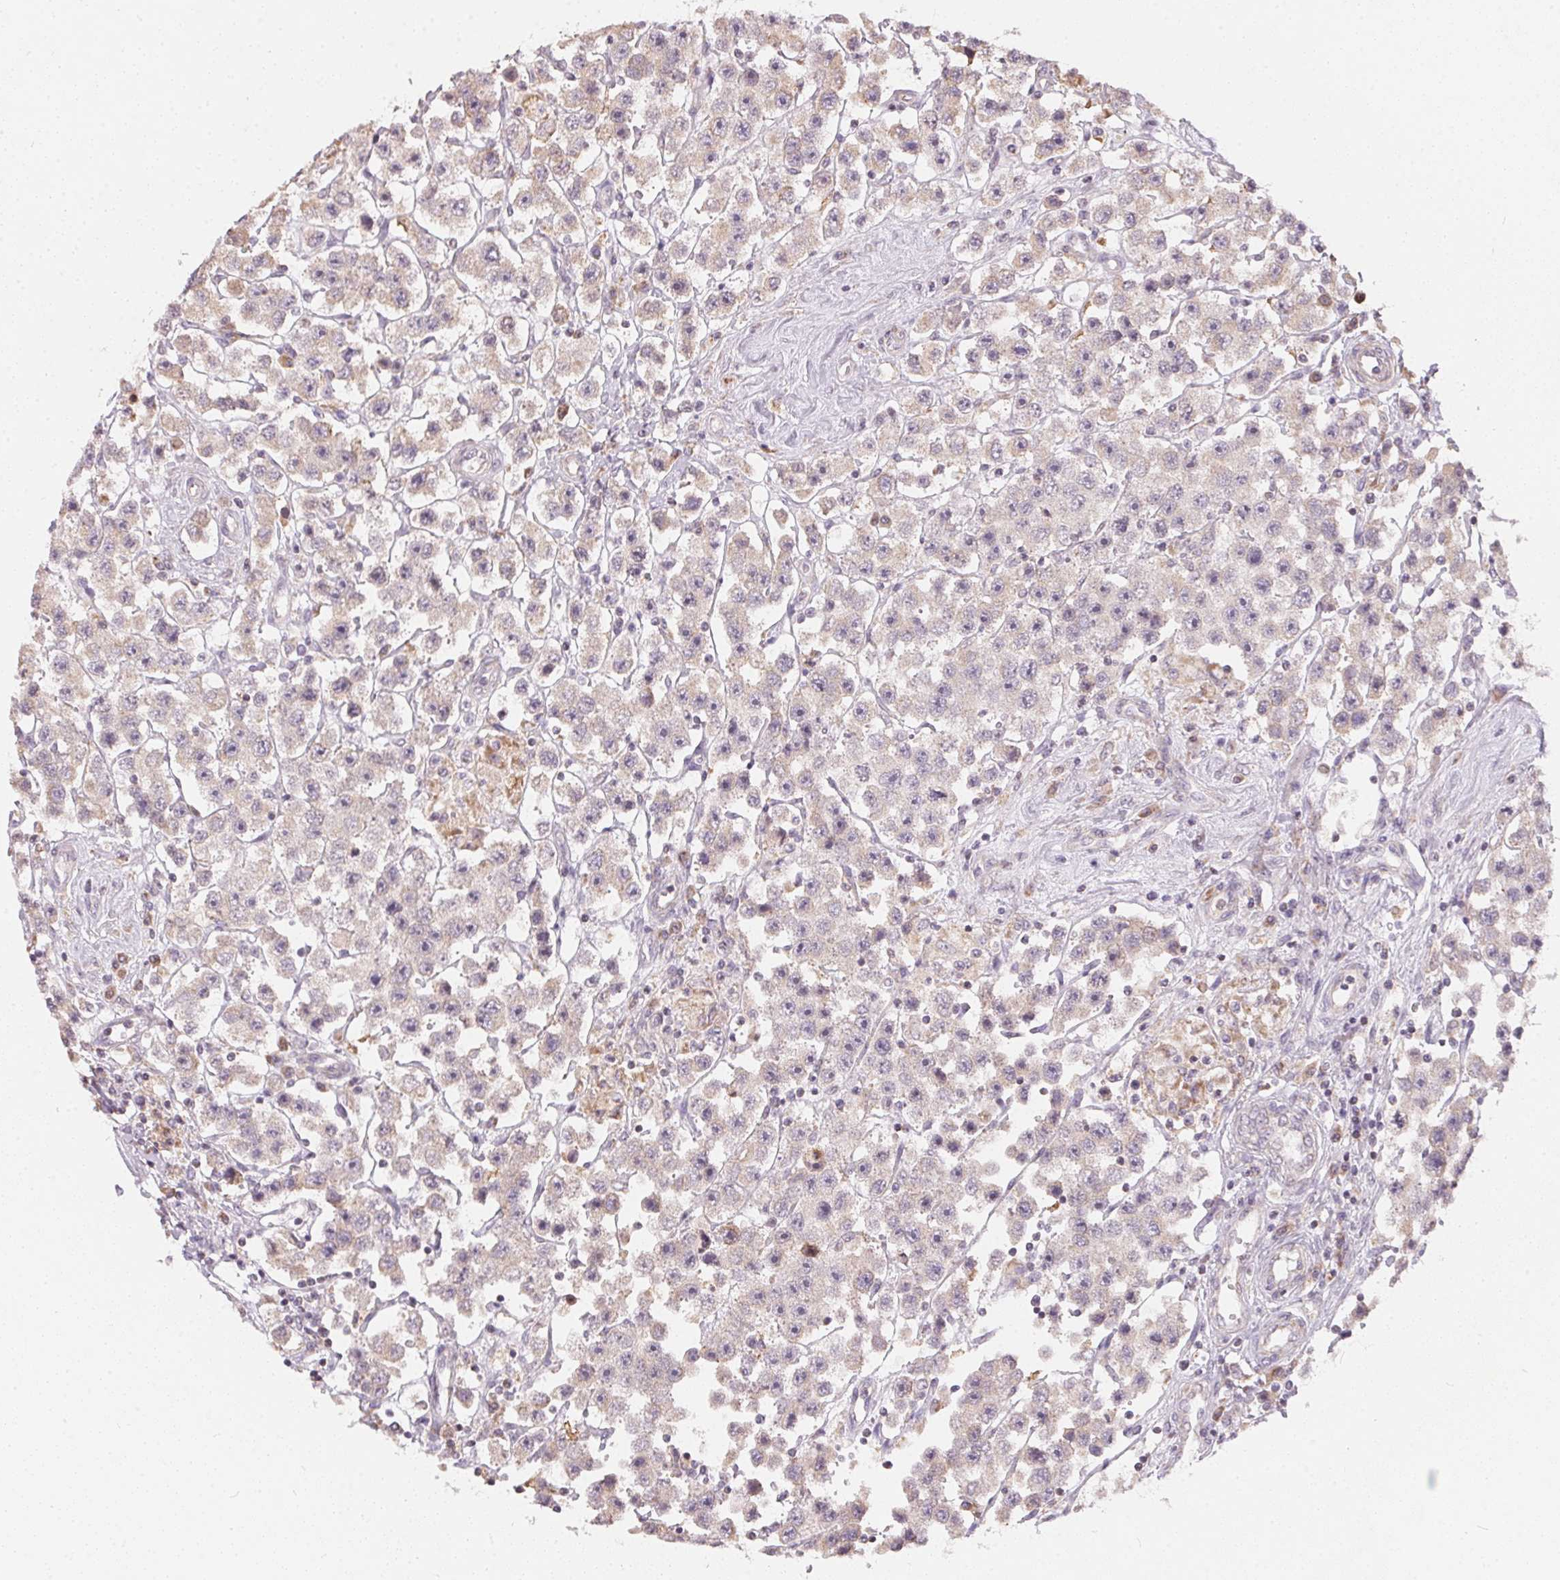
{"staining": {"intensity": "weak", "quantity": "<25%", "location": "cytoplasmic/membranous"}, "tissue": "testis cancer", "cell_type": "Tumor cells", "image_type": "cancer", "snomed": [{"axis": "morphology", "description": "Seminoma, NOS"}, {"axis": "topography", "description": "Testis"}], "caption": "DAB (3,3'-diaminobenzidine) immunohistochemical staining of human testis cancer exhibits no significant expression in tumor cells. (Immunohistochemistry, brightfield microscopy, high magnification).", "gene": "VWA5B2", "patient": {"sex": "male", "age": 45}}